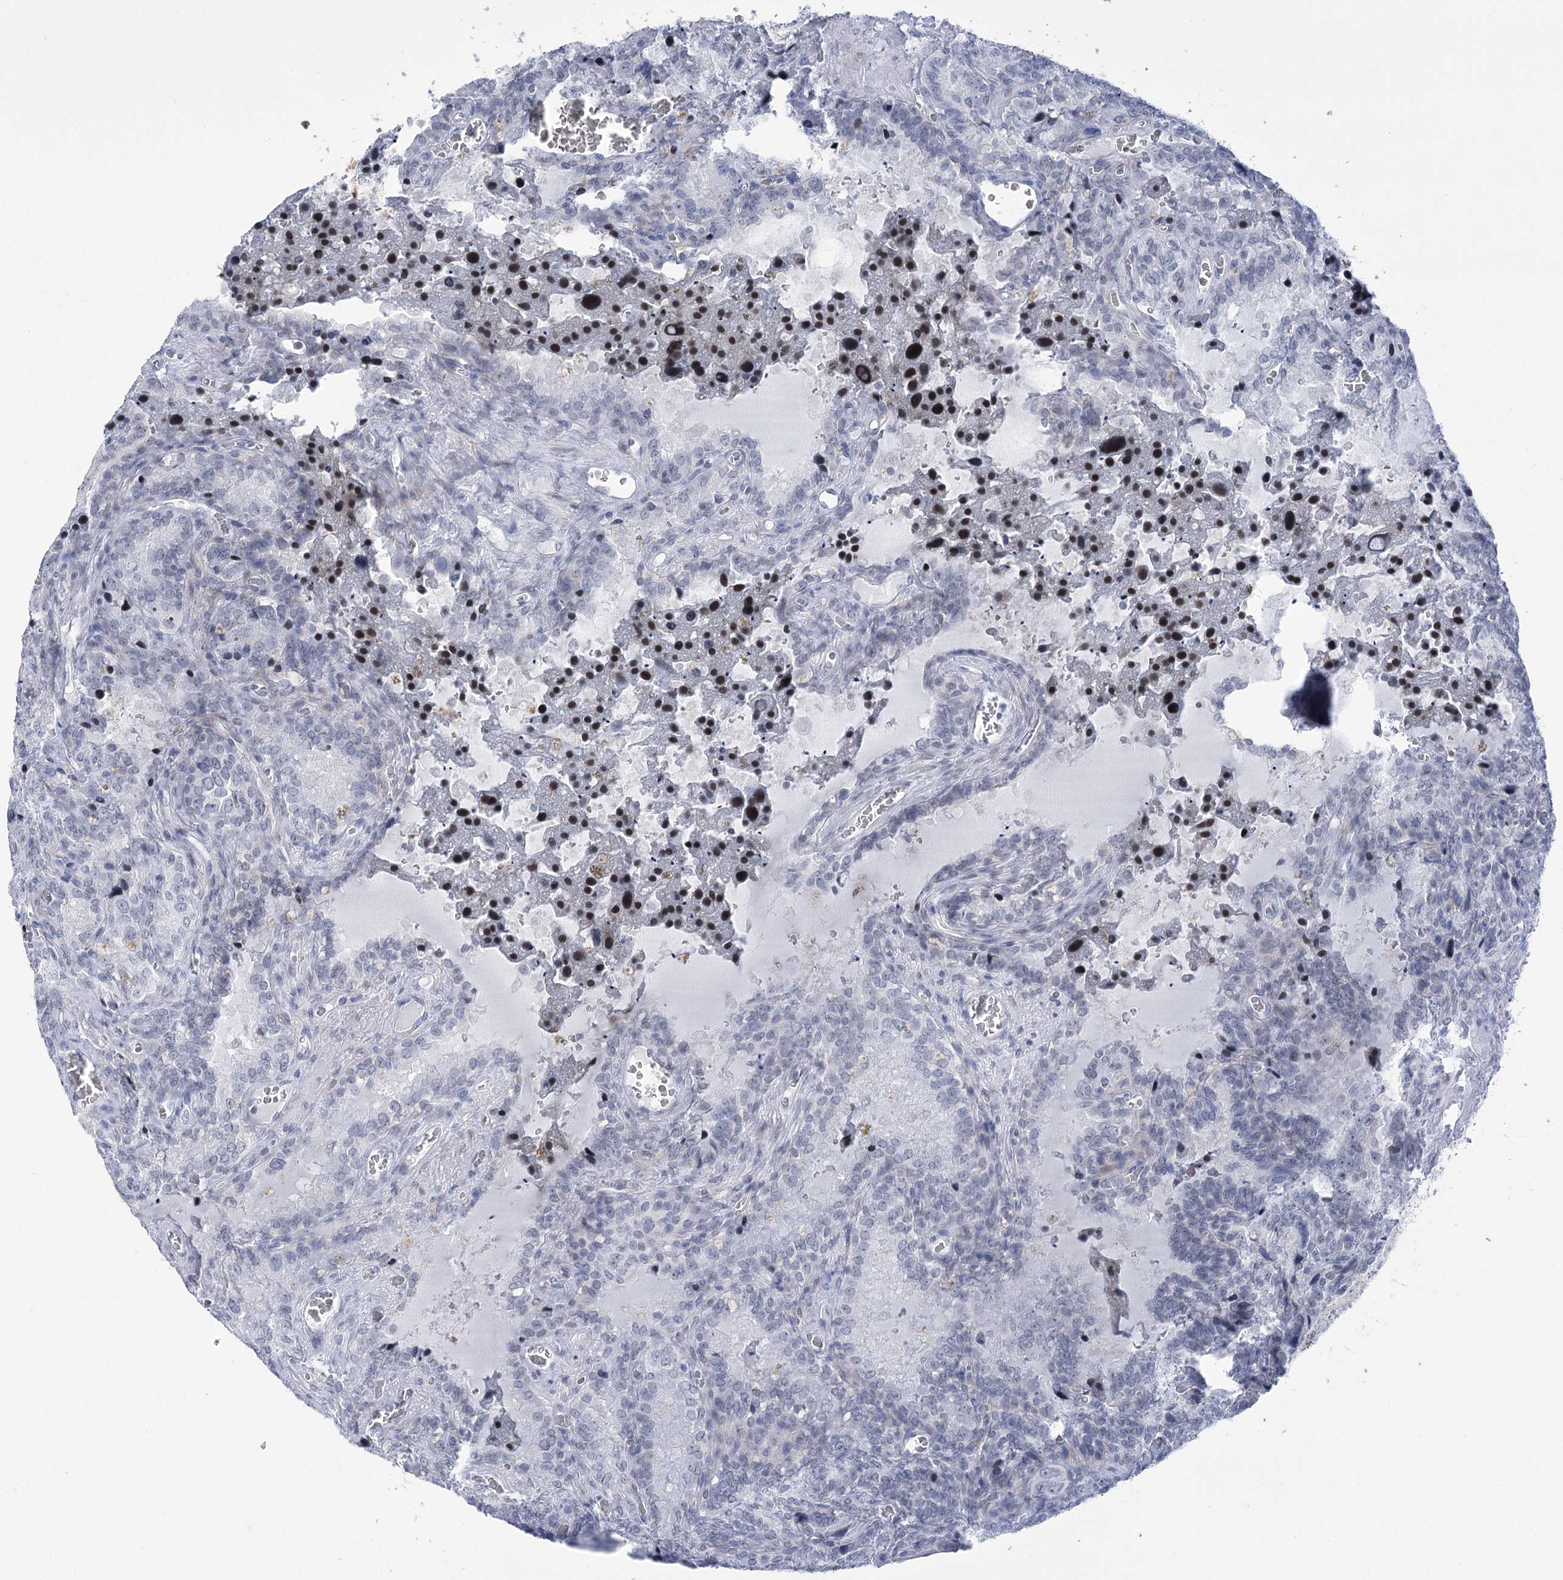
{"staining": {"intensity": "negative", "quantity": "none", "location": "none"}, "tissue": "seminal vesicle", "cell_type": "Glandular cells", "image_type": "normal", "snomed": [{"axis": "morphology", "description": "Normal tissue, NOS"}, {"axis": "topography", "description": "Seminal veicle"}], "caption": "Immunohistochemistry micrograph of benign seminal vesicle stained for a protein (brown), which exhibits no expression in glandular cells.", "gene": "HORMAD1", "patient": {"sex": "male", "age": 62}}